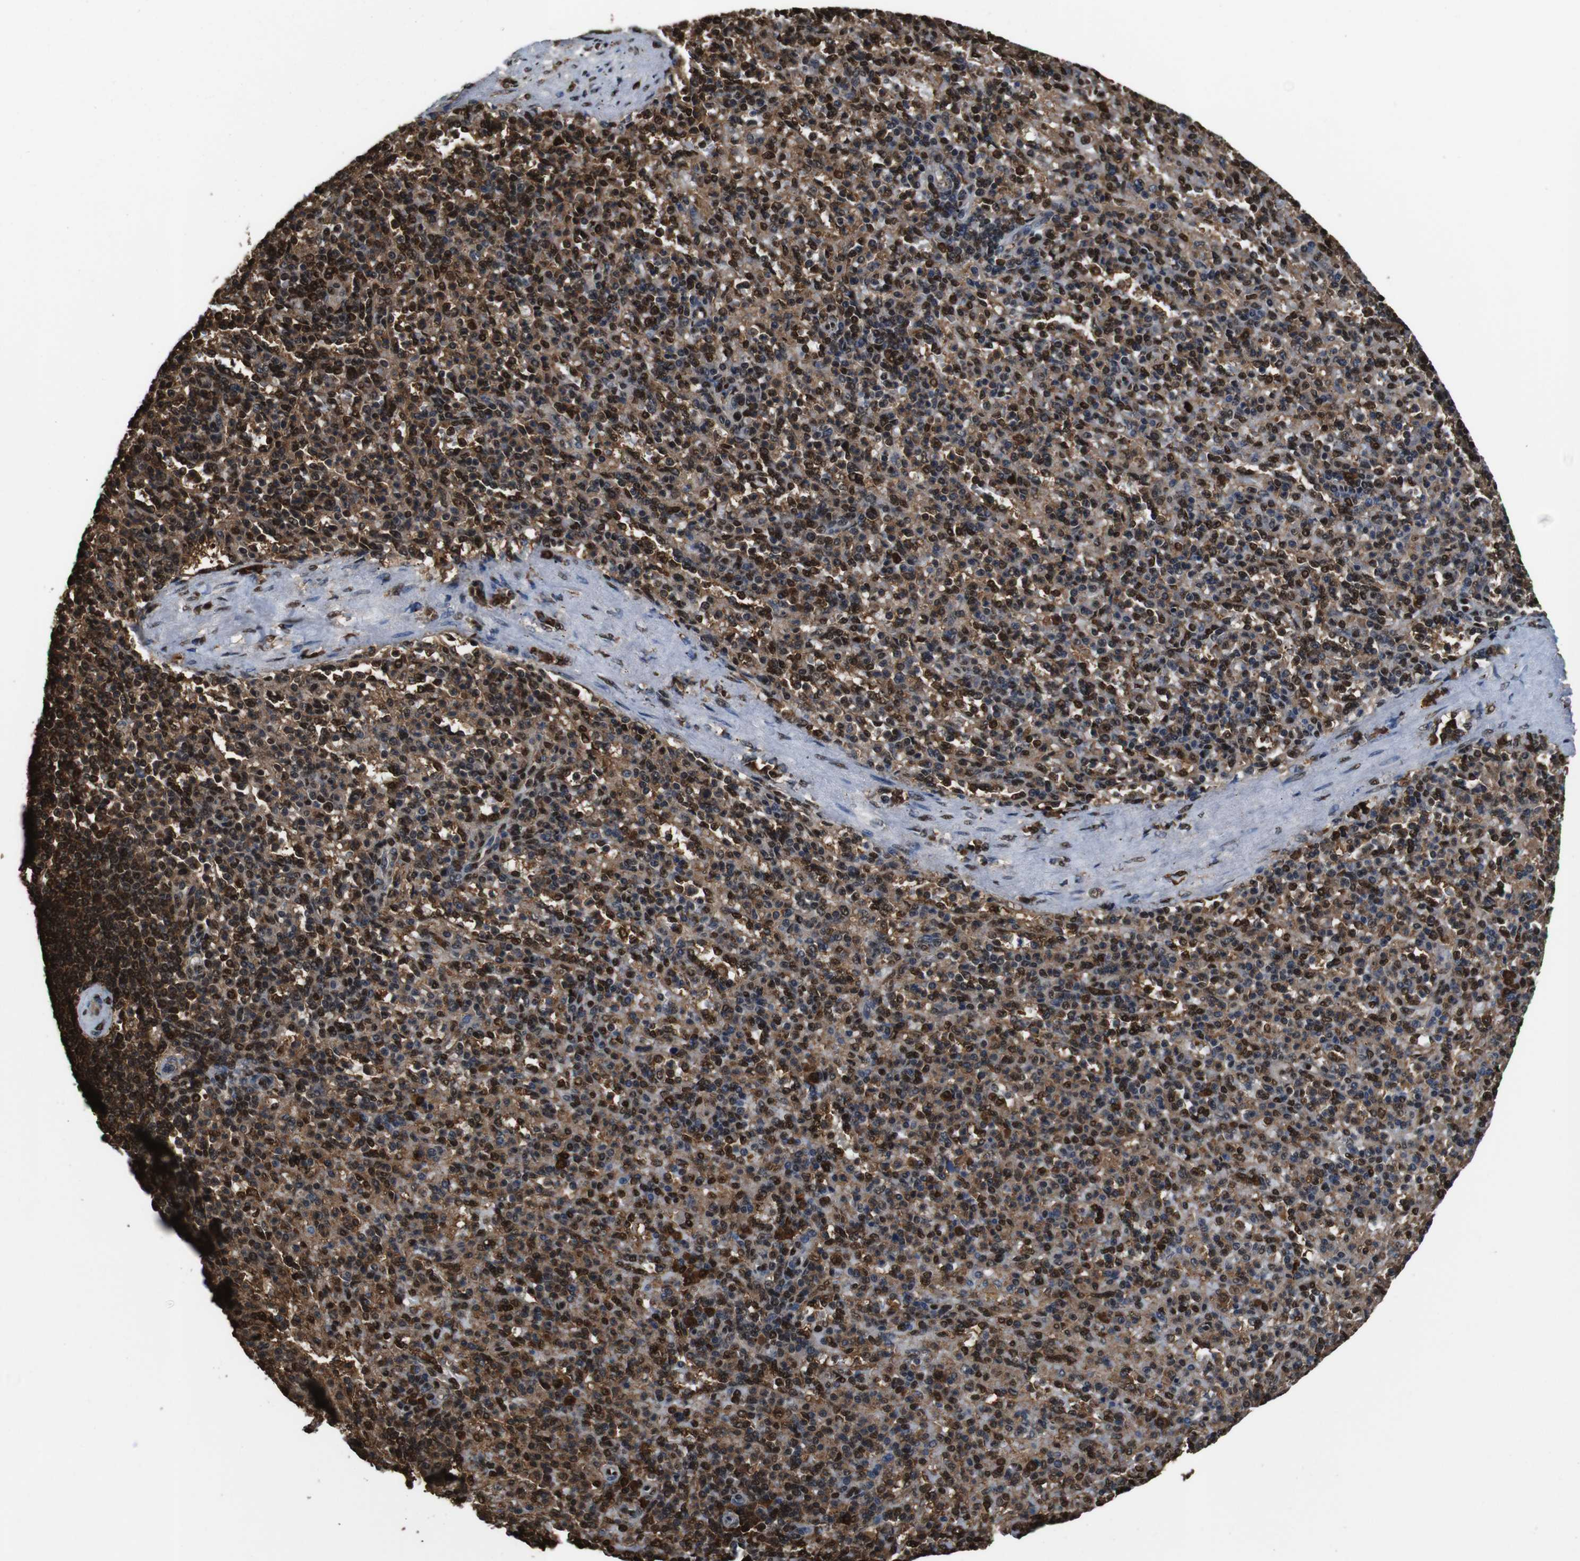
{"staining": {"intensity": "strong", "quantity": ">75%", "location": "cytoplasmic/membranous,nuclear"}, "tissue": "spleen", "cell_type": "Cells in red pulp", "image_type": "normal", "snomed": [{"axis": "morphology", "description": "Normal tissue, NOS"}, {"axis": "topography", "description": "Spleen"}], "caption": "Protein expression analysis of benign spleen reveals strong cytoplasmic/membranous,nuclear staining in approximately >75% of cells in red pulp. (IHC, brightfield microscopy, high magnification).", "gene": "VCP", "patient": {"sex": "female", "age": 74}}